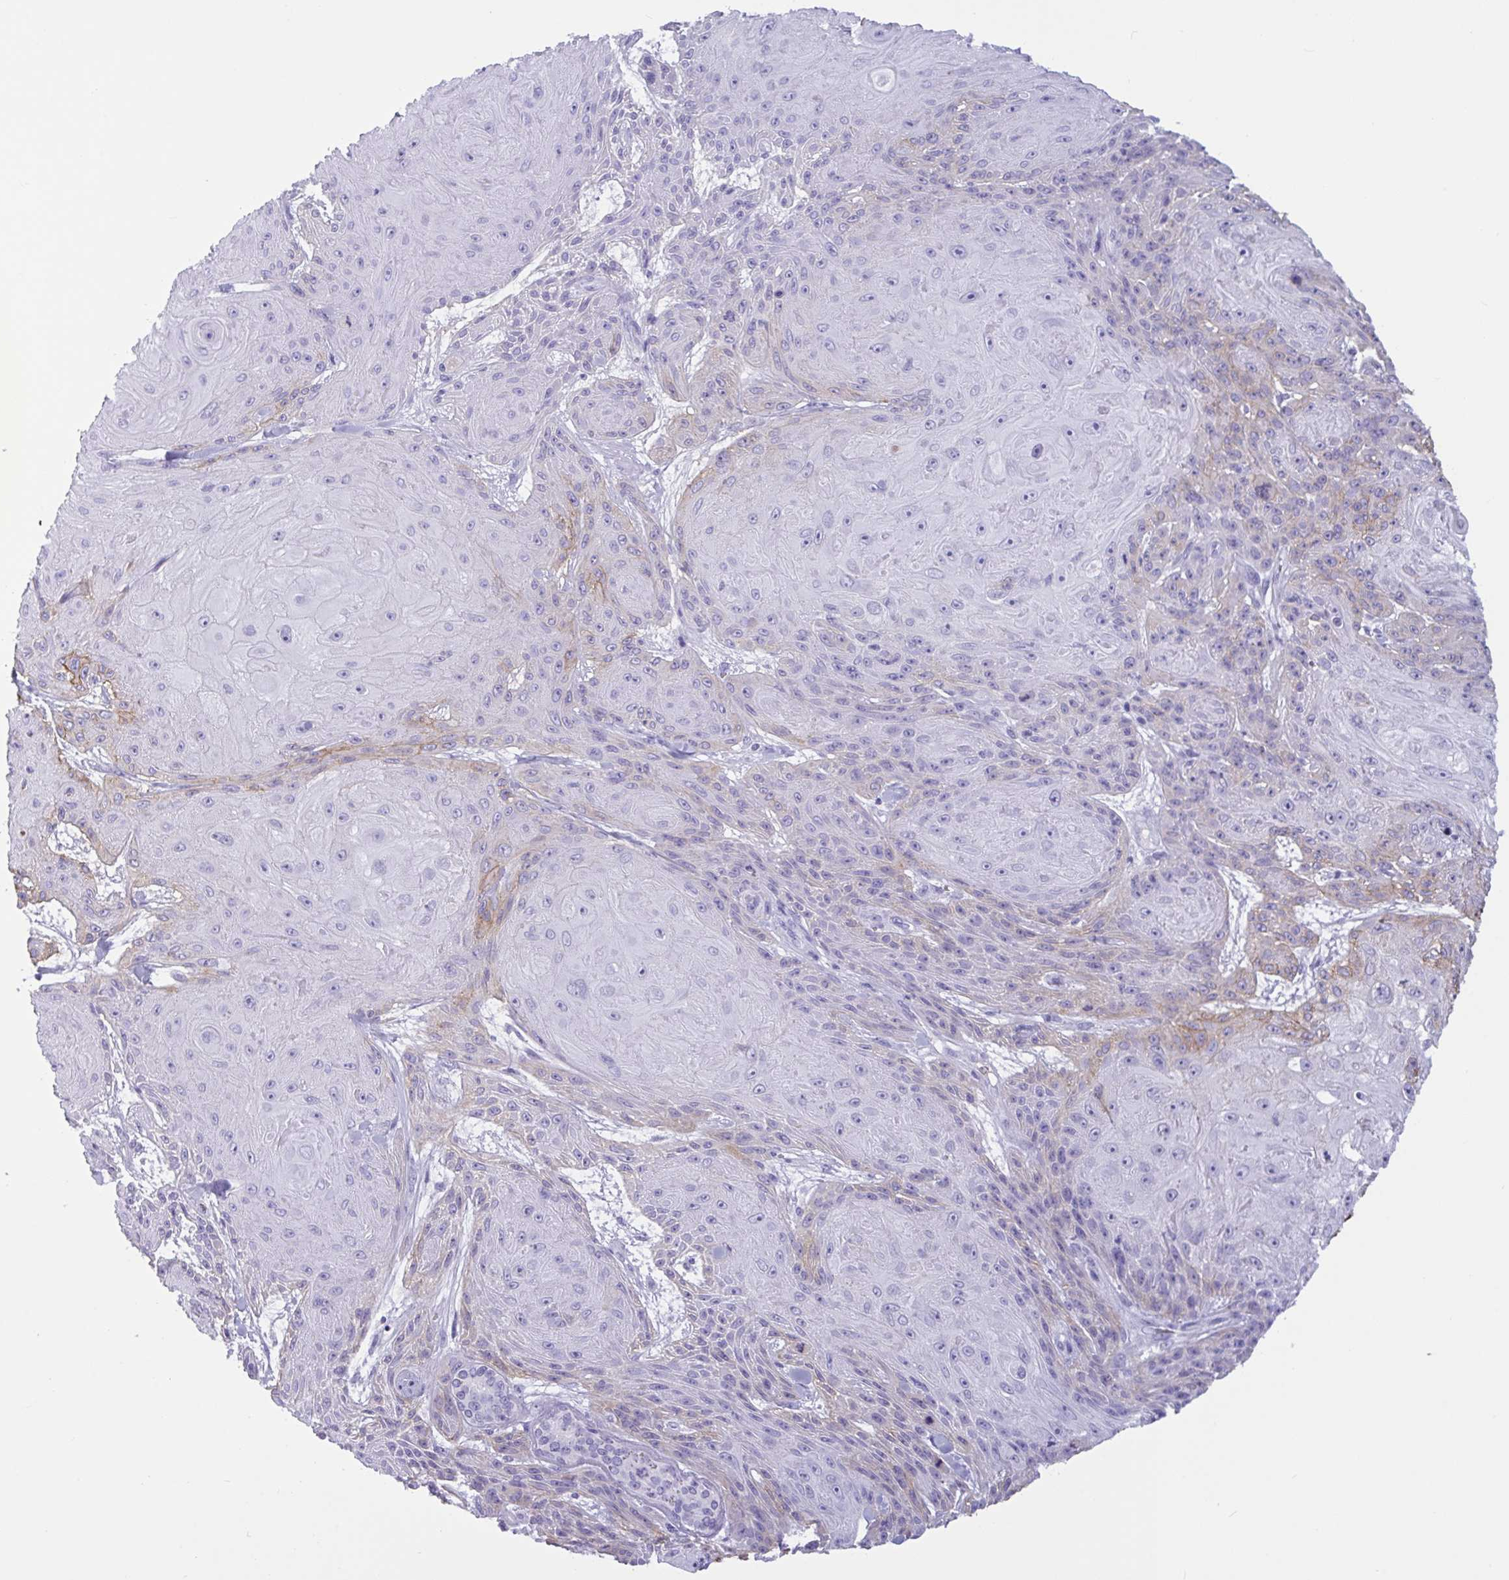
{"staining": {"intensity": "weak", "quantity": "<25%", "location": "cytoplasmic/membranous"}, "tissue": "skin cancer", "cell_type": "Tumor cells", "image_type": "cancer", "snomed": [{"axis": "morphology", "description": "Squamous cell carcinoma, NOS"}, {"axis": "topography", "description": "Skin"}], "caption": "Tumor cells show no significant positivity in skin squamous cell carcinoma.", "gene": "SLC2A1", "patient": {"sex": "male", "age": 88}}